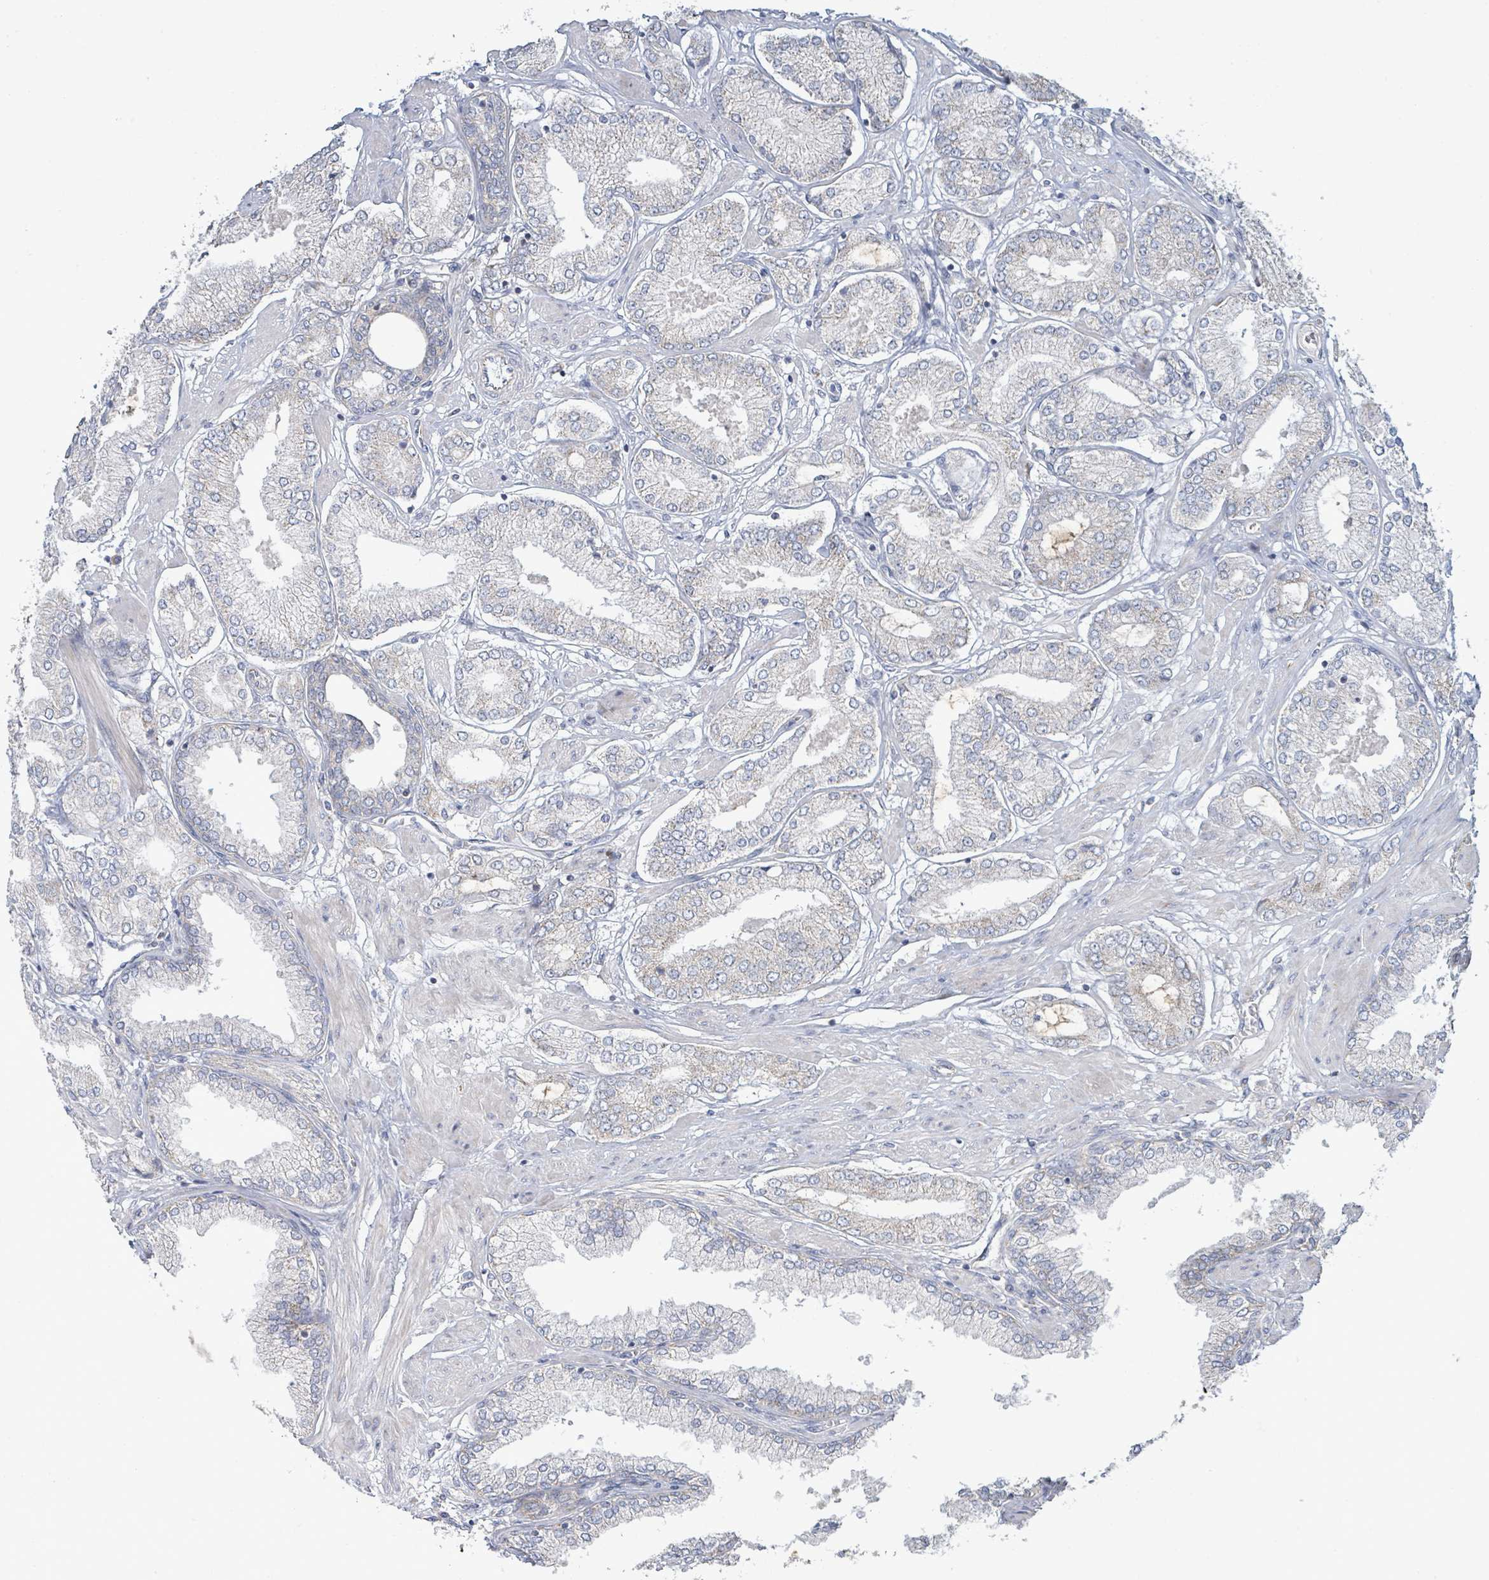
{"staining": {"intensity": "negative", "quantity": "none", "location": "none"}, "tissue": "prostate cancer", "cell_type": "Tumor cells", "image_type": "cancer", "snomed": [{"axis": "morphology", "description": "Adenocarcinoma, High grade"}, {"axis": "topography", "description": "Prostate and seminal vesicle, NOS"}], "caption": "IHC of human prostate cancer displays no staining in tumor cells.", "gene": "ALG12", "patient": {"sex": "male", "age": 64}}